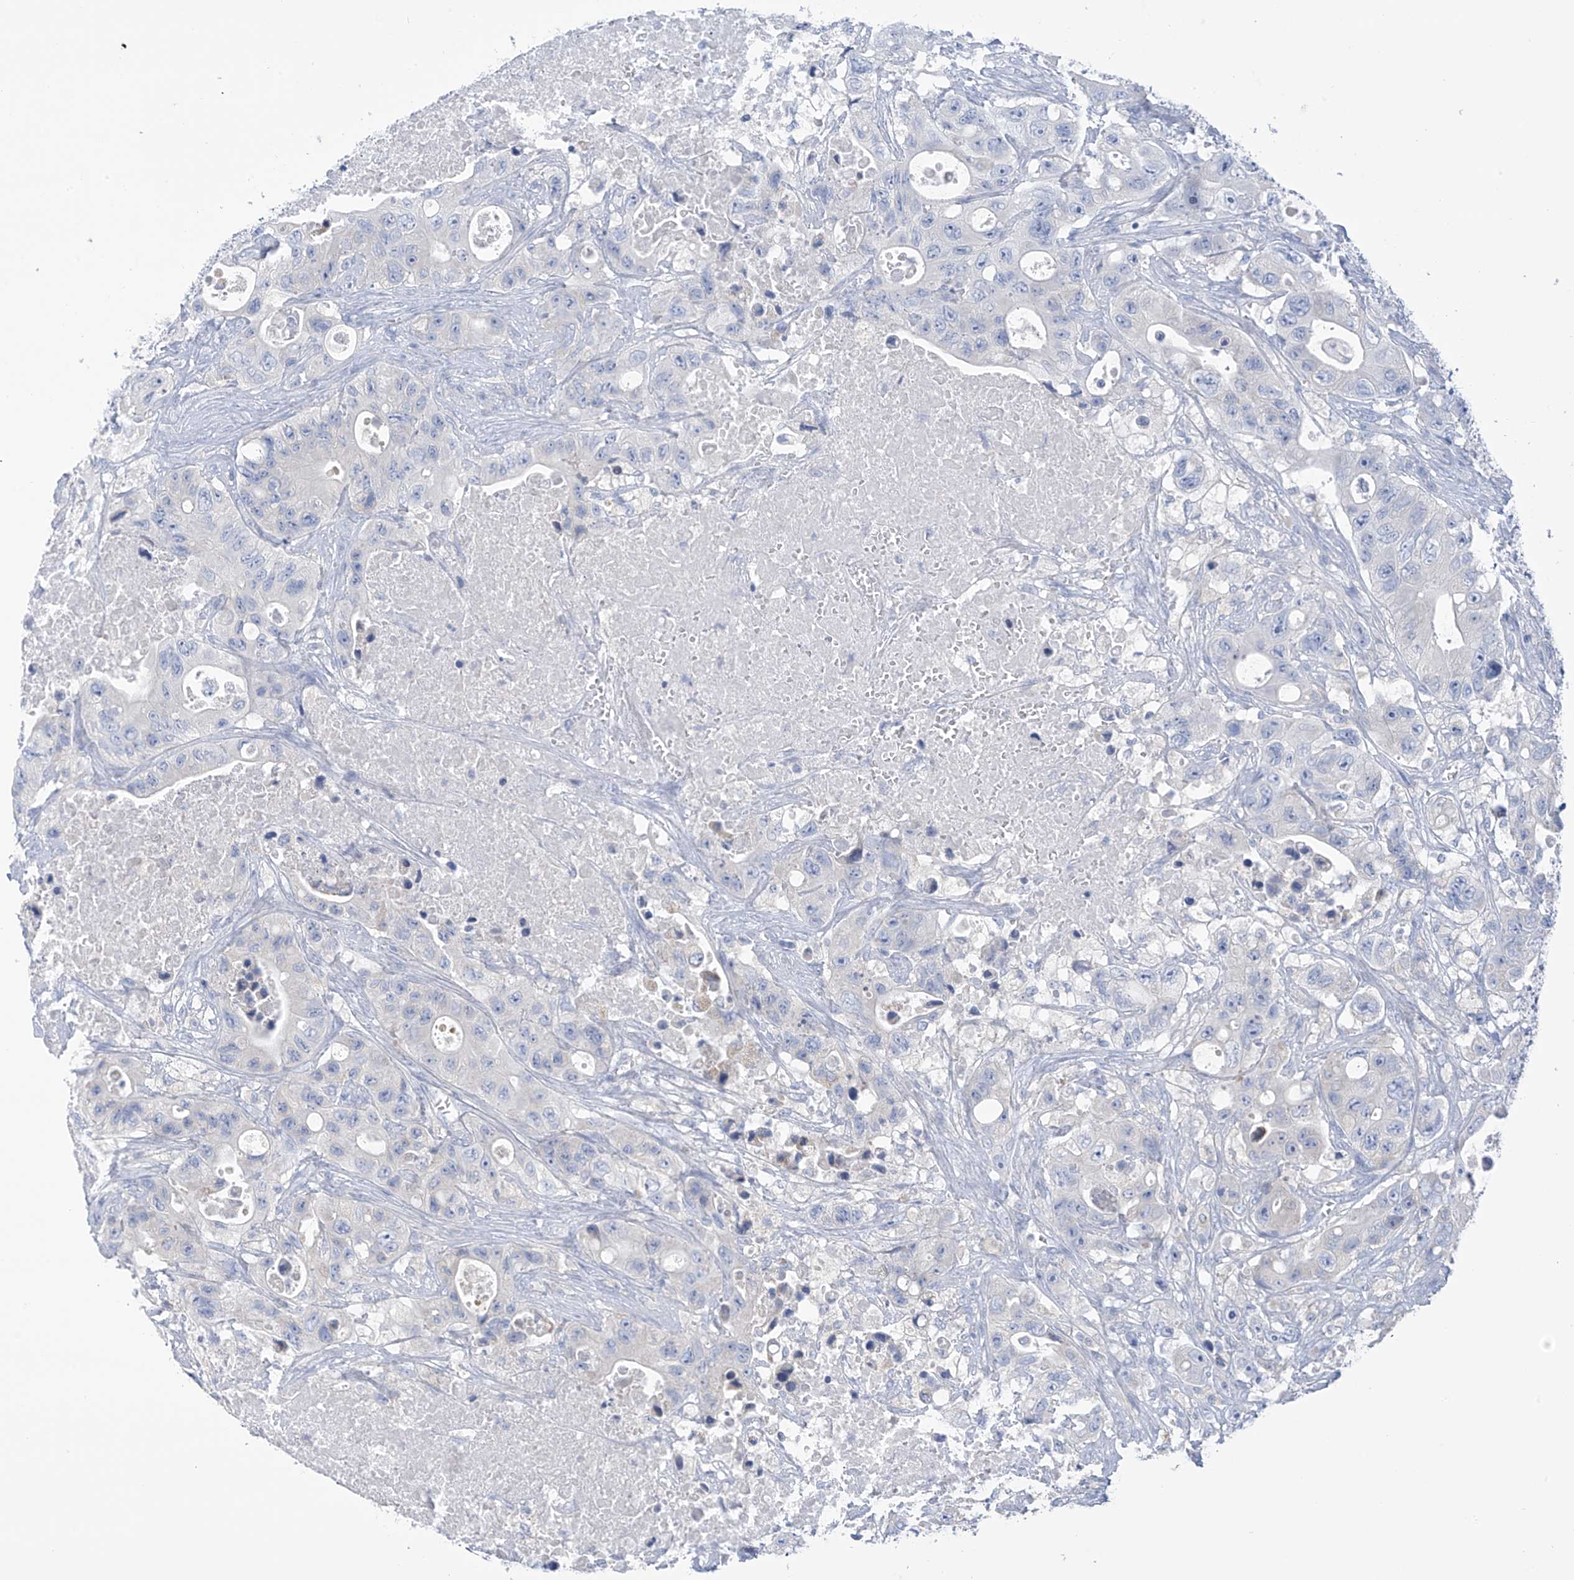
{"staining": {"intensity": "negative", "quantity": "none", "location": "none"}, "tissue": "colorectal cancer", "cell_type": "Tumor cells", "image_type": "cancer", "snomed": [{"axis": "morphology", "description": "Adenocarcinoma, NOS"}, {"axis": "topography", "description": "Colon"}], "caption": "An IHC image of colorectal adenocarcinoma is shown. There is no staining in tumor cells of colorectal adenocarcinoma.", "gene": "SLC6A12", "patient": {"sex": "female", "age": 46}}